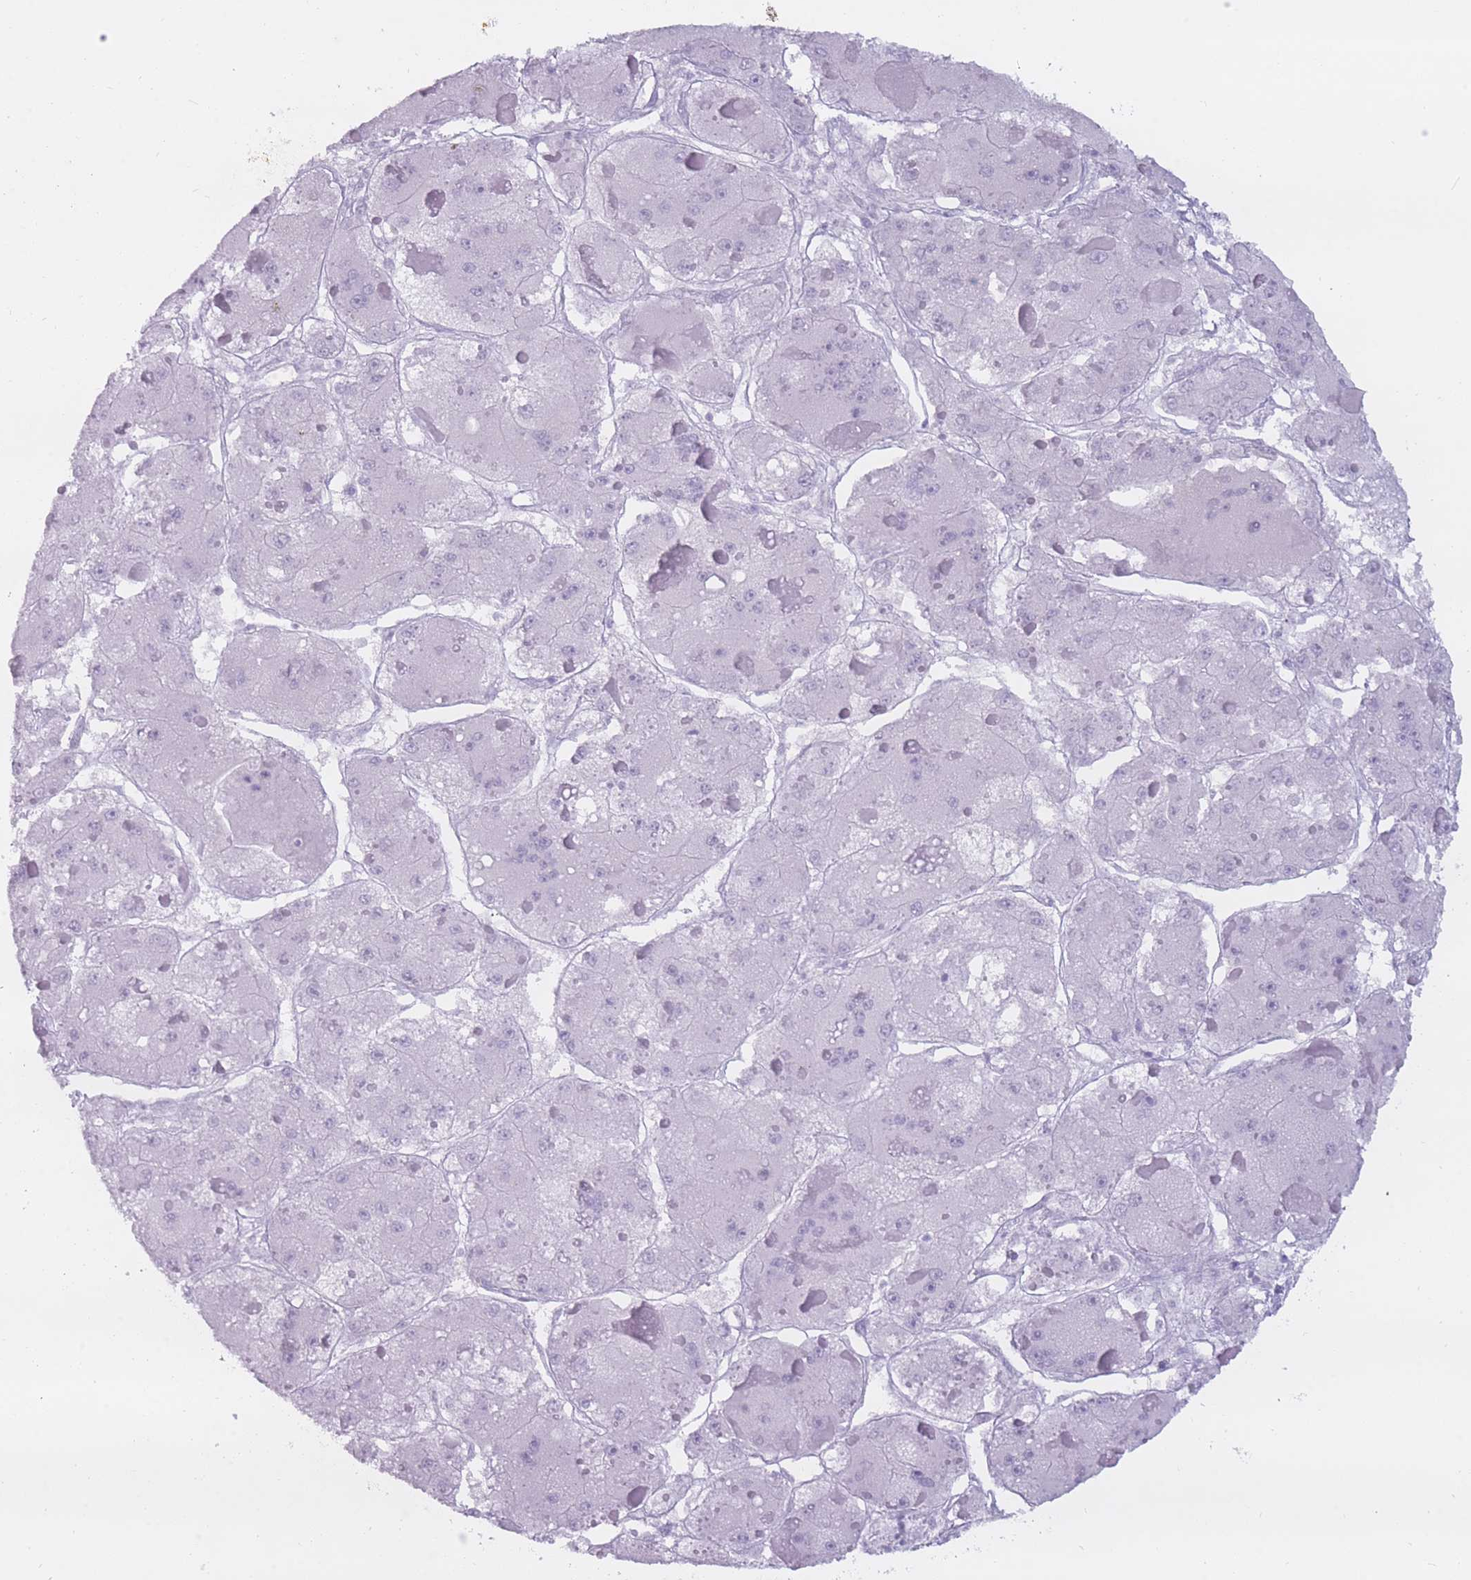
{"staining": {"intensity": "negative", "quantity": "none", "location": "none"}, "tissue": "liver cancer", "cell_type": "Tumor cells", "image_type": "cancer", "snomed": [{"axis": "morphology", "description": "Carcinoma, Hepatocellular, NOS"}, {"axis": "topography", "description": "Liver"}], "caption": "Tumor cells show no significant protein expression in liver cancer.", "gene": "PNMA3", "patient": {"sex": "female", "age": 73}}